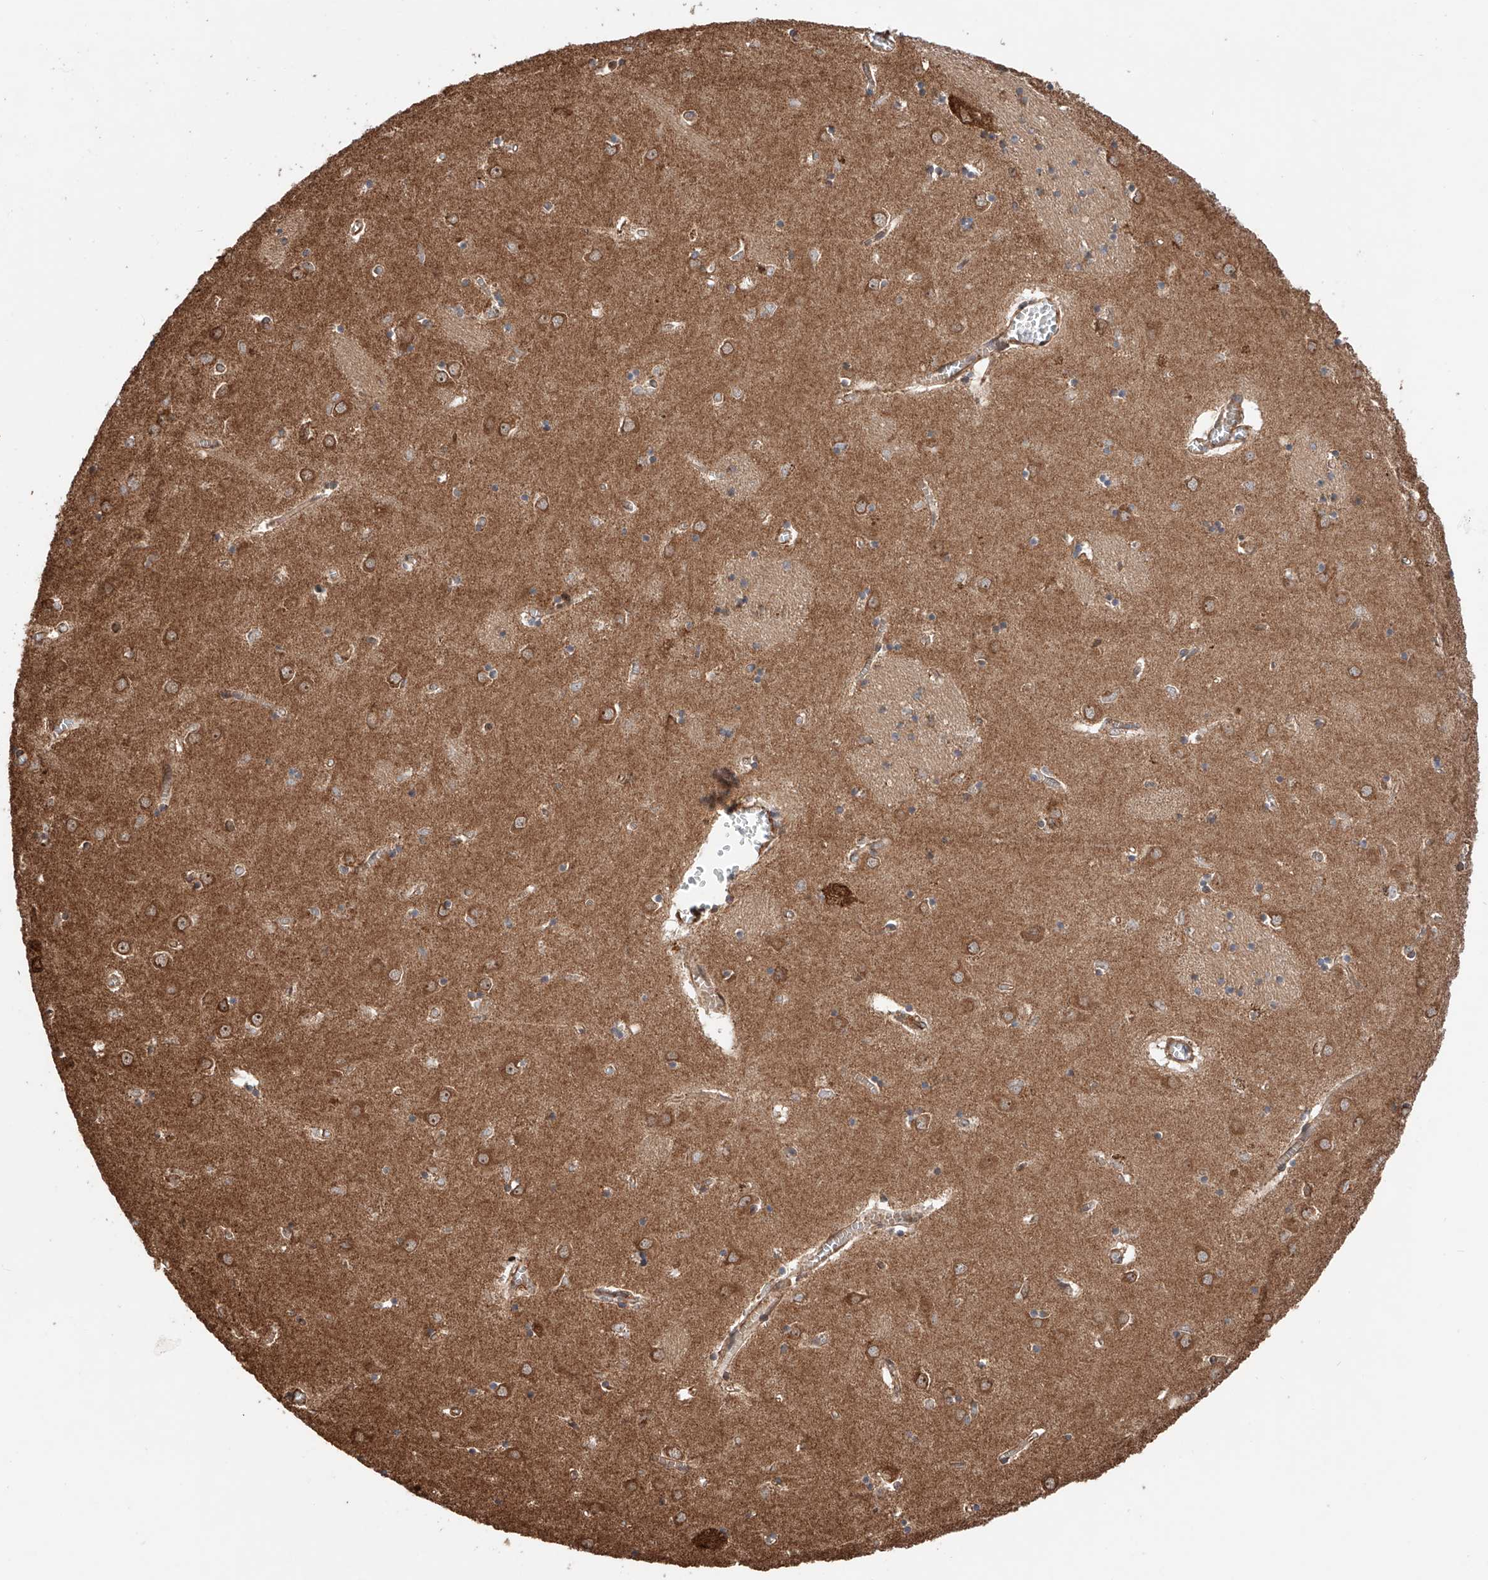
{"staining": {"intensity": "moderate", "quantity": "25%-75%", "location": "cytoplasmic/membranous"}, "tissue": "caudate", "cell_type": "Glial cells", "image_type": "normal", "snomed": [{"axis": "morphology", "description": "Normal tissue, NOS"}, {"axis": "topography", "description": "Lateral ventricle wall"}], "caption": "Moderate cytoplasmic/membranous staining is present in about 25%-75% of glial cells in unremarkable caudate.", "gene": "DNAH8", "patient": {"sex": "male", "age": 70}}